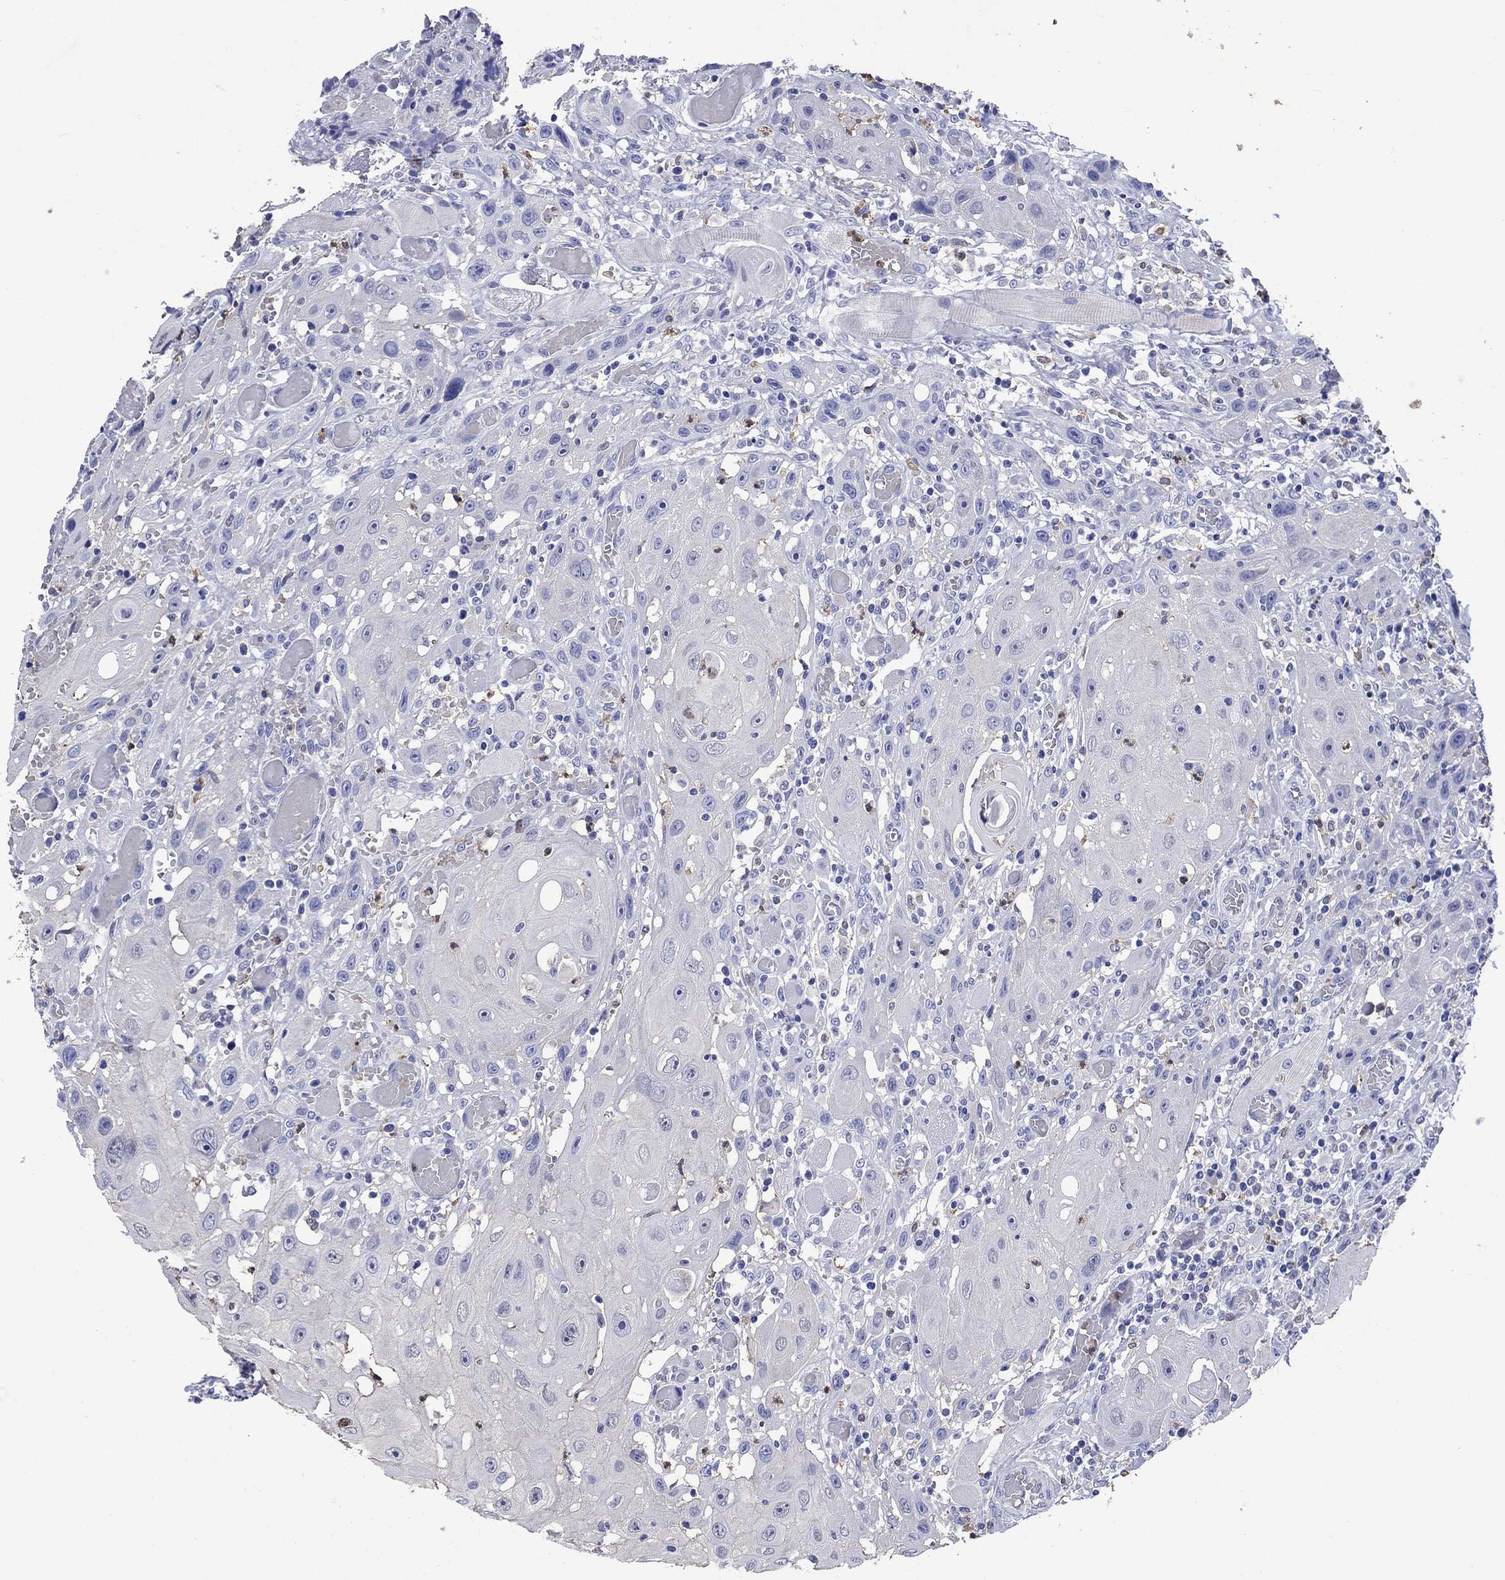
{"staining": {"intensity": "negative", "quantity": "none", "location": "none"}, "tissue": "head and neck cancer", "cell_type": "Tumor cells", "image_type": "cancer", "snomed": [{"axis": "morphology", "description": "Normal tissue, NOS"}, {"axis": "morphology", "description": "Squamous cell carcinoma, NOS"}, {"axis": "topography", "description": "Oral tissue"}, {"axis": "topography", "description": "Head-Neck"}], "caption": "Head and neck squamous cell carcinoma was stained to show a protein in brown. There is no significant positivity in tumor cells. Nuclei are stained in blue.", "gene": "TFR2", "patient": {"sex": "male", "age": 71}}